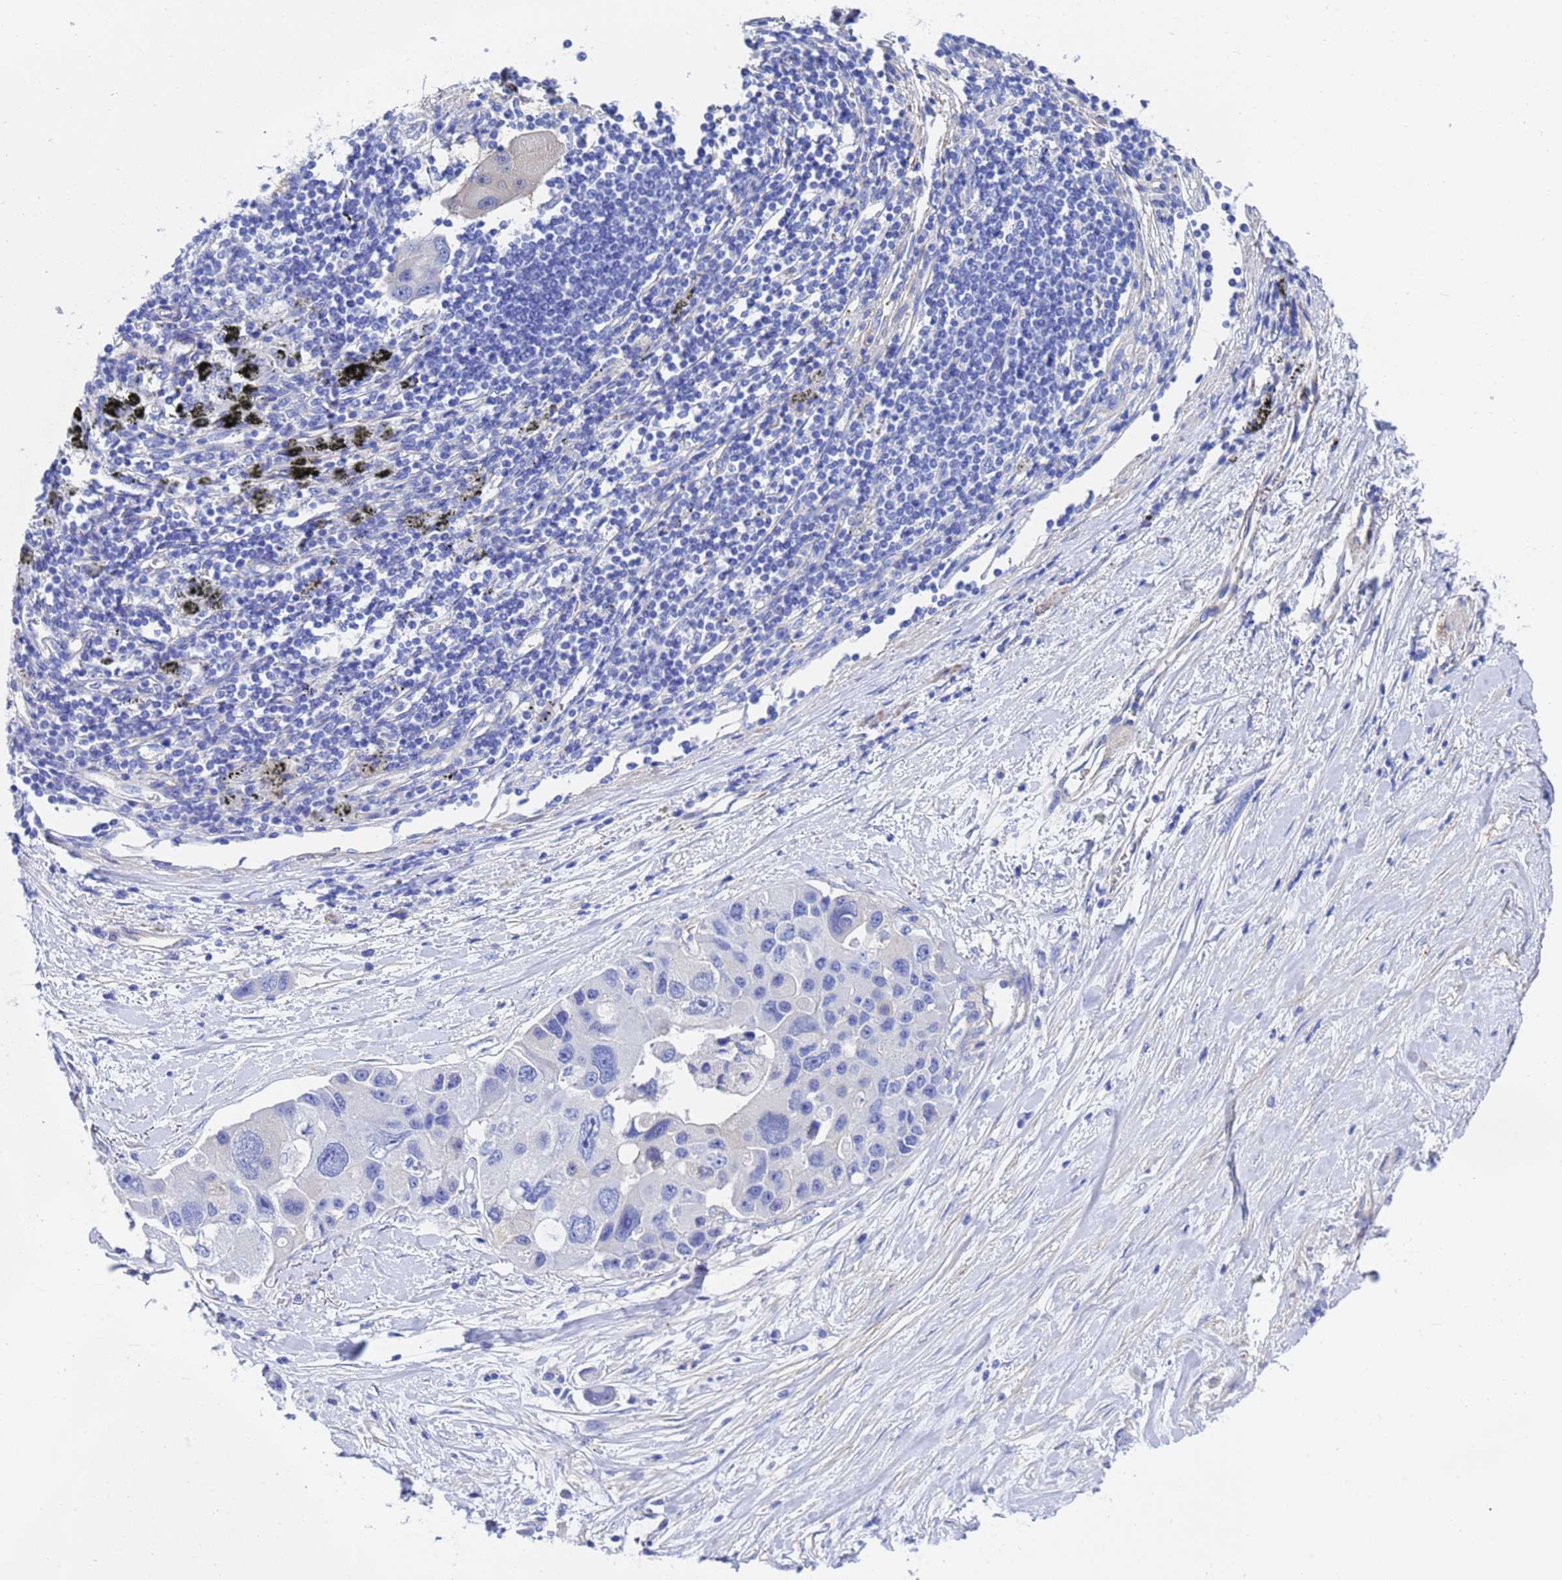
{"staining": {"intensity": "negative", "quantity": "none", "location": "none"}, "tissue": "lung cancer", "cell_type": "Tumor cells", "image_type": "cancer", "snomed": [{"axis": "morphology", "description": "Adenocarcinoma, NOS"}, {"axis": "topography", "description": "Lung"}], "caption": "Tumor cells show no significant staining in lung cancer (adenocarcinoma).", "gene": "CST4", "patient": {"sex": "female", "age": 54}}